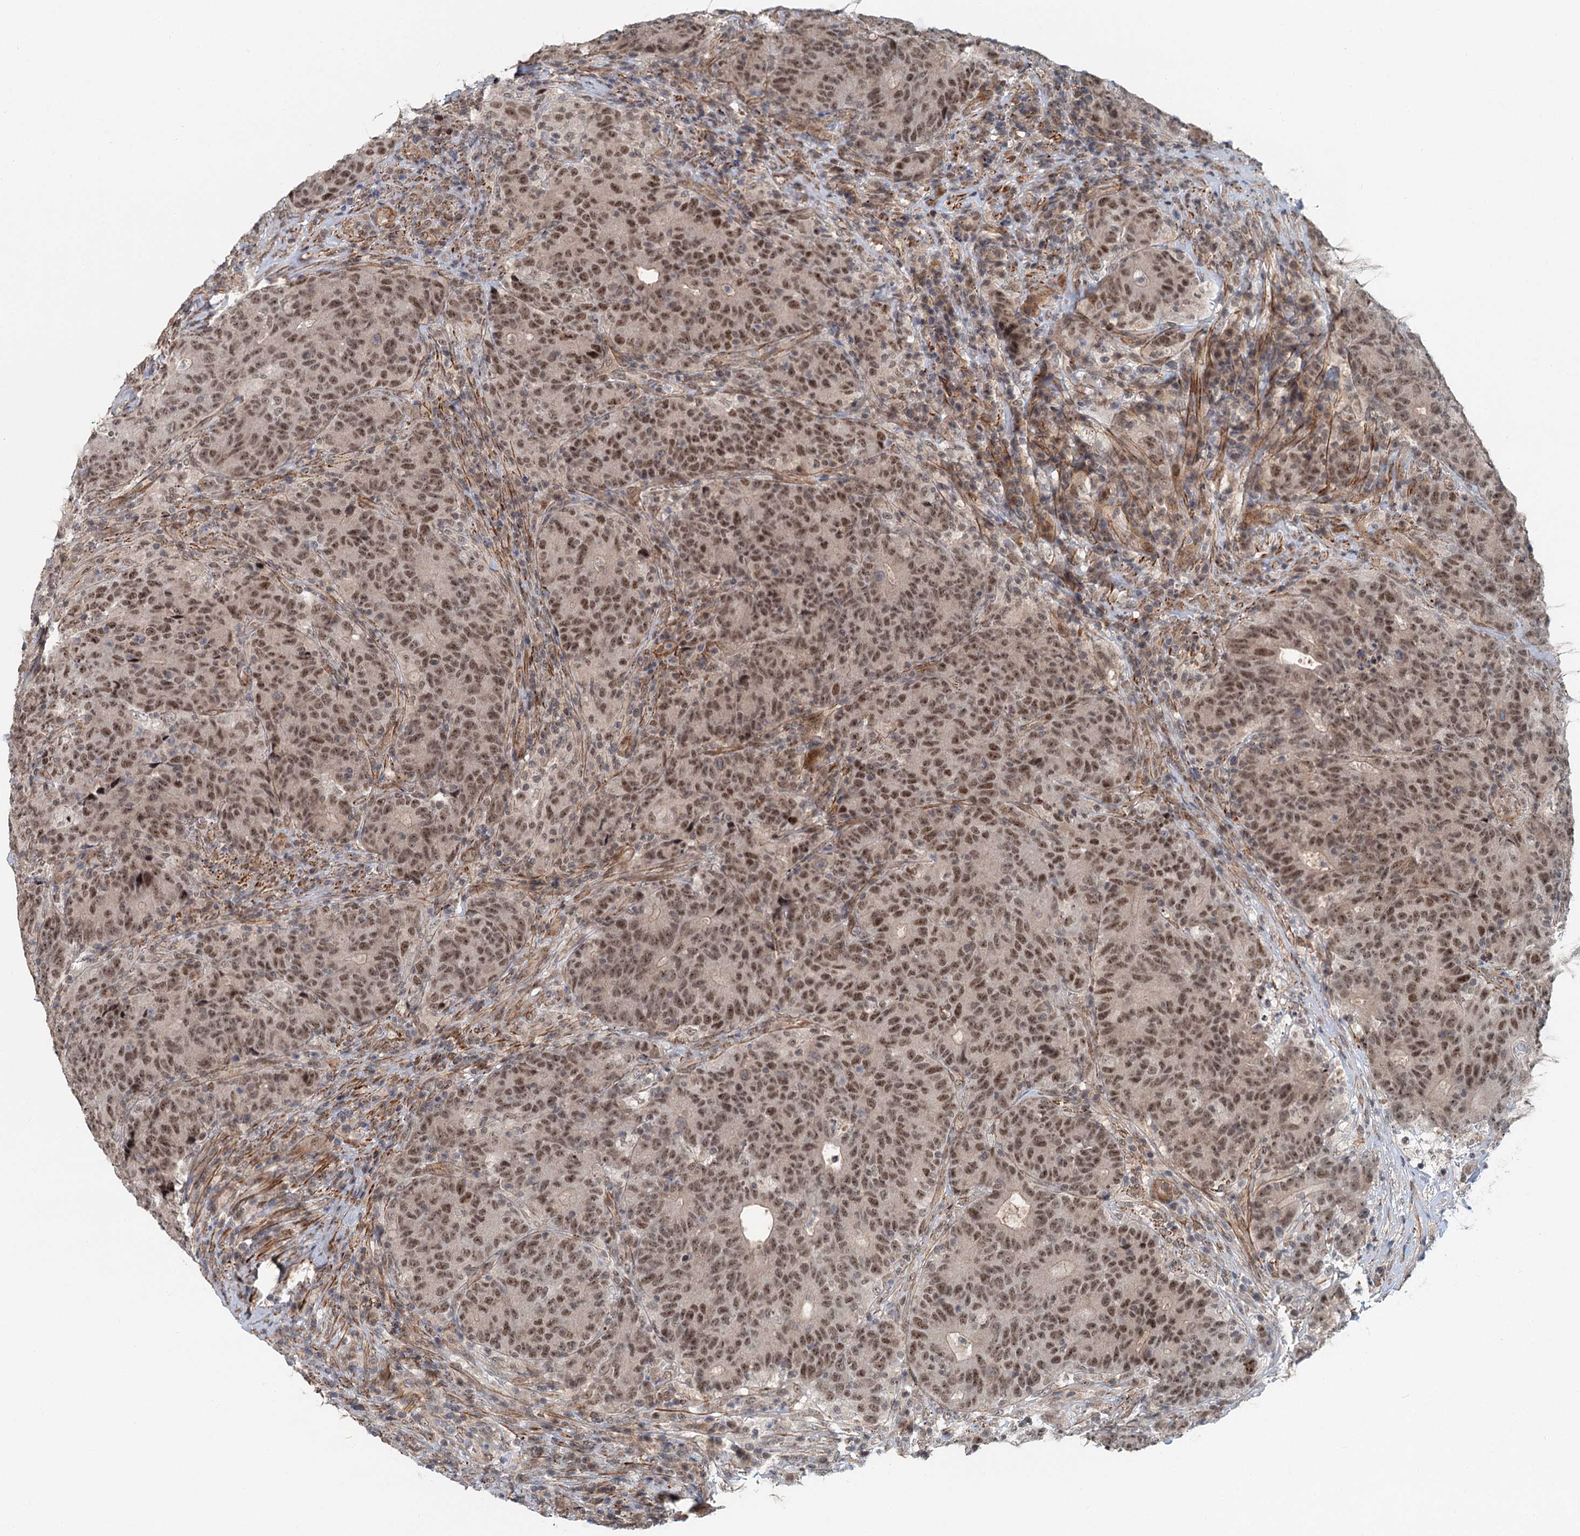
{"staining": {"intensity": "moderate", "quantity": ">75%", "location": "nuclear"}, "tissue": "colorectal cancer", "cell_type": "Tumor cells", "image_type": "cancer", "snomed": [{"axis": "morphology", "description": "Adenocarcinoma, NOS"}, {"axis": "topography", "description": "Colon"}], "caption": "High-power microscopy captured an immunohistochemistry histopathology image of colorectal adenocarcinoma, revealing moderate nuclear positivity in approximately >75% of tumor cells.", "gene": "TAS2R42", "patient": {"sex": "female", "age": 75}}